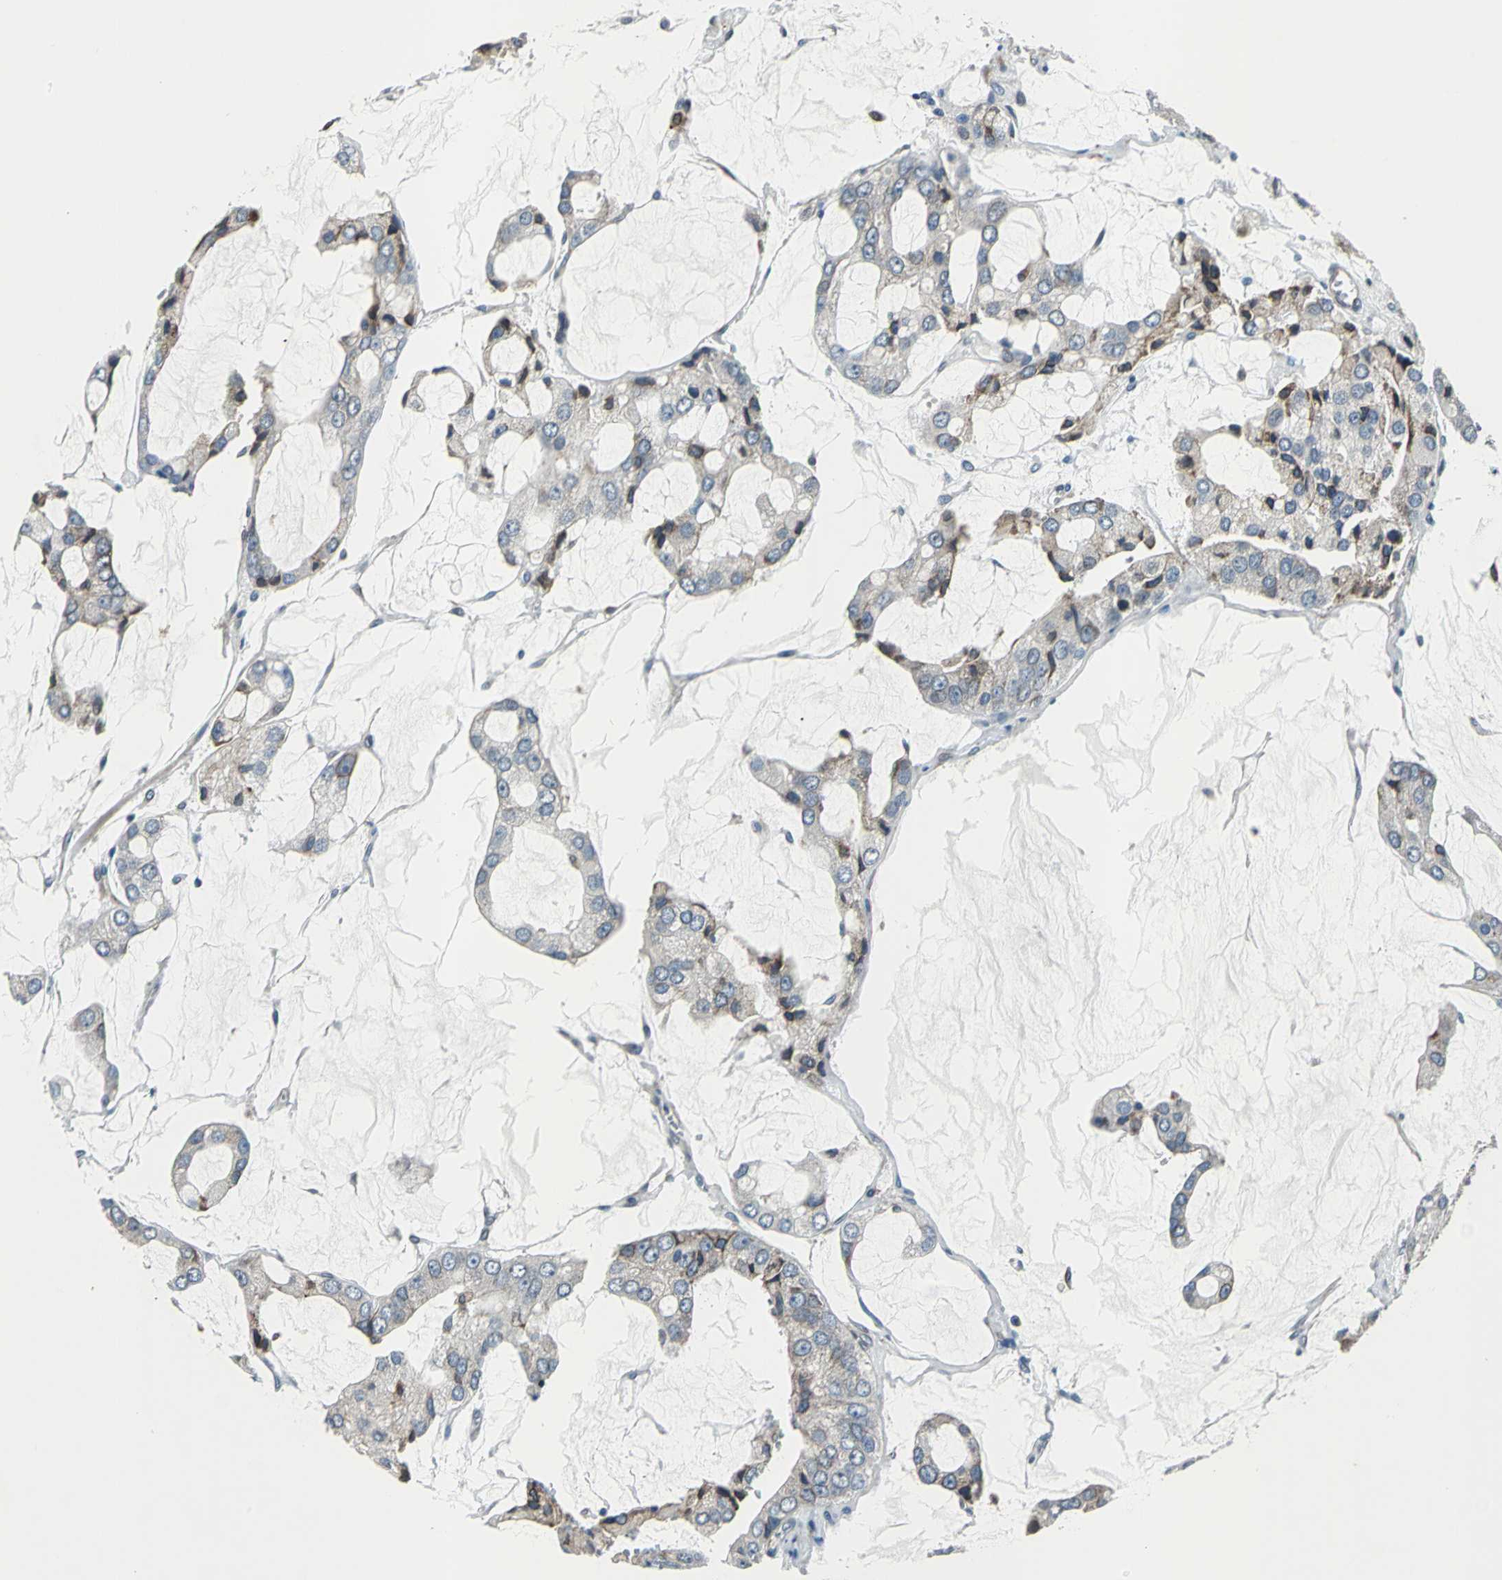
{"staining": {"intensity": "weak", "quantity": "<25%", "location": "cytoplasmic/membranous"}, "tissue": "prostate cancer", "cell_type": "Tumor cells", "image_type": "cancer", "snomed": [{"axis": "morphology", "description": "Adenocarcinoma, High grade"}, {"axis": "topography", "description": "Prostate"}], "caption": "Immunohistochemistry (IHC) micrograph of neoplastic tissue: human prostate adenocarcinoma (high-grade) stained with DAB (3,3'-diaminobenzidine) demonstrates no significant protein staining in tumor cells.", "gene": "HTATIP2", "patient": {"sex": "male", "age": 67}}